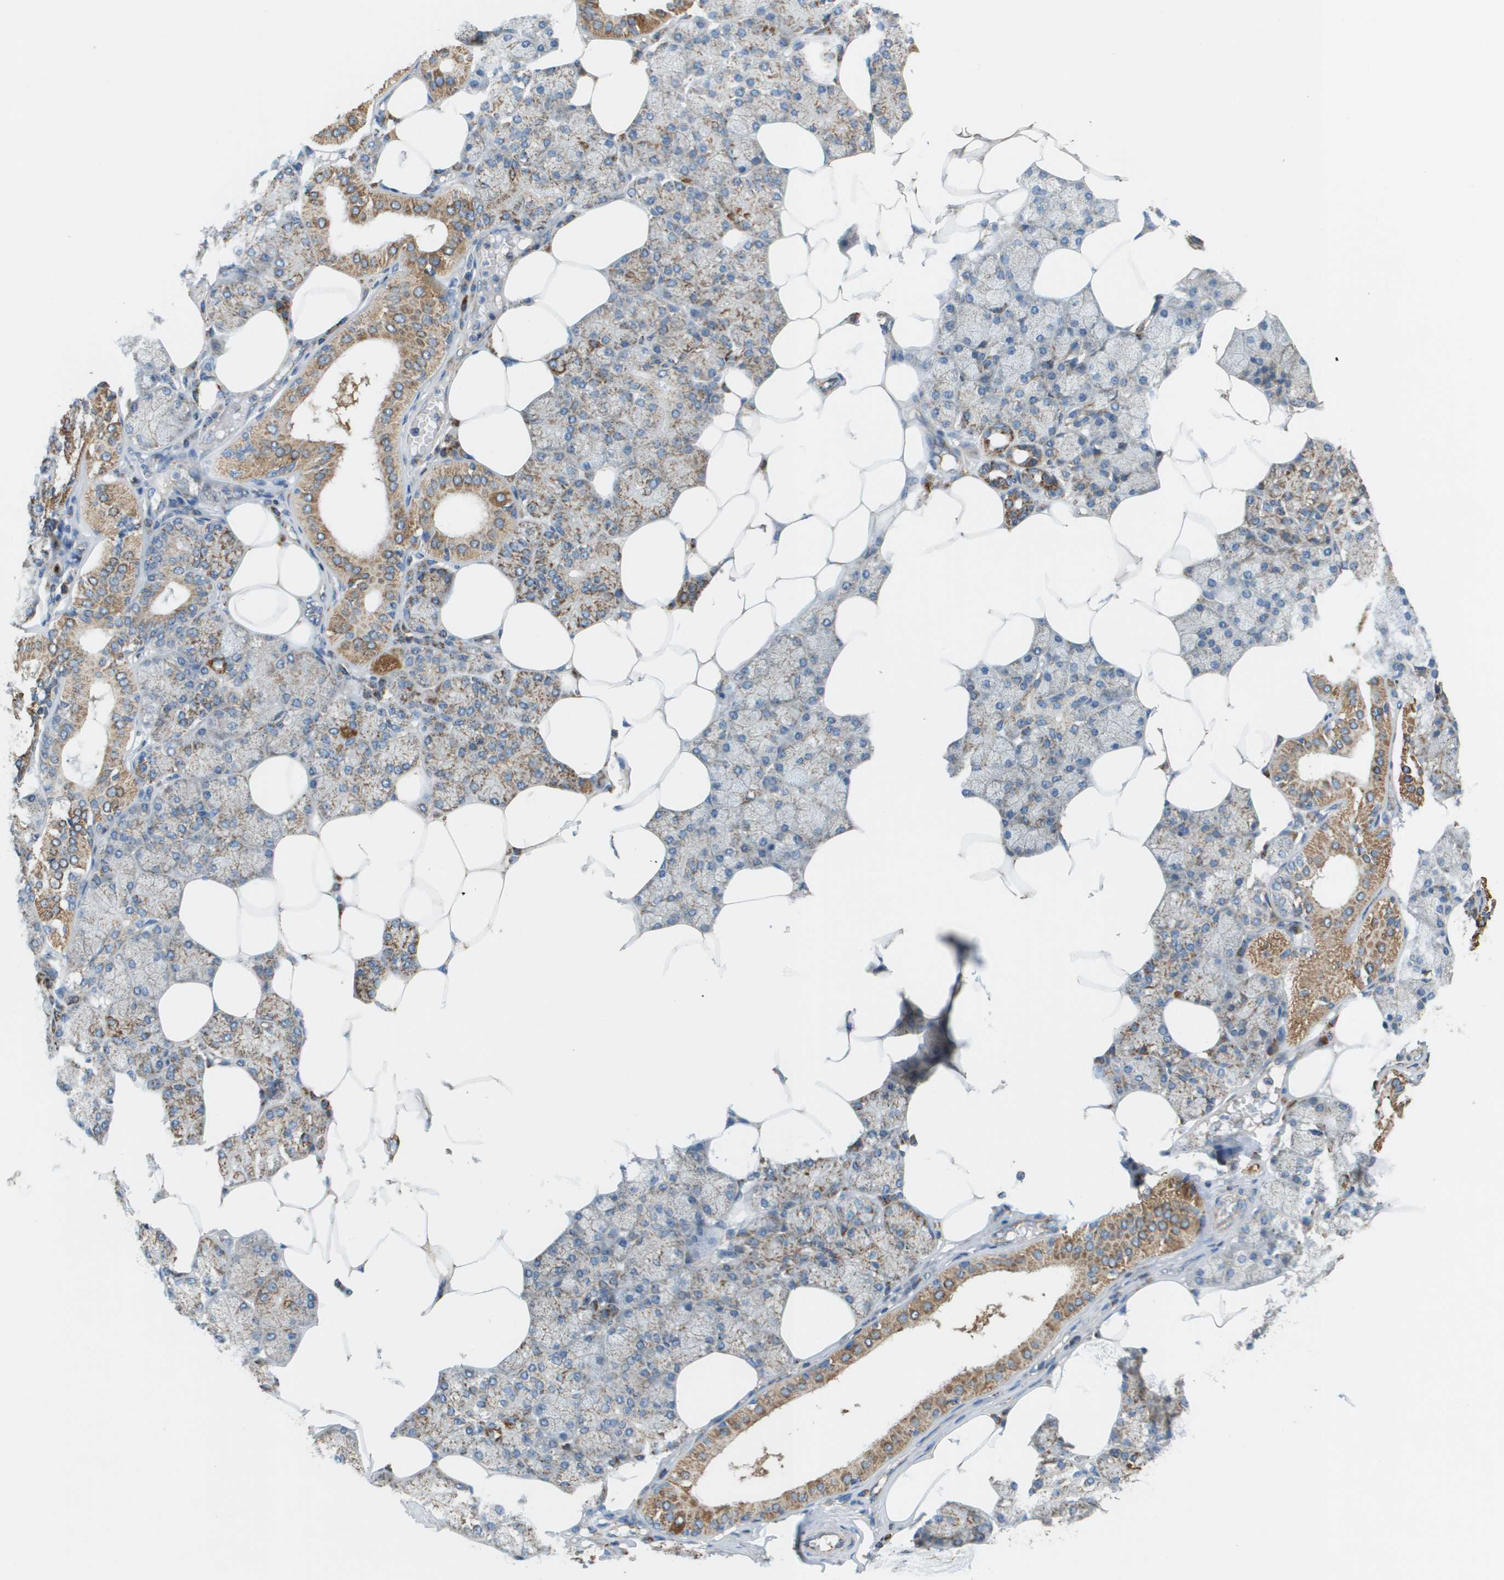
{"staining": {"intensity": "moderate", "quantity": ">75%", "location": "cytoplasmic/membranous"}, "tissue": "salivary gland", "cell_type": "Glandular cells", "image_type": "normal", "snomed": [{"axis": "morphology", "description": "Normal tissue, NOS"}, {"axis": "topography", "description": "Salivary gland"}], "caption": "Unremarkable salivary gland demonstrates moderate cytoplasmic/membranous expression in about >75% of glandular cells.", "gene": "NRK", "patient": {"sex": "male", "age": 62}}